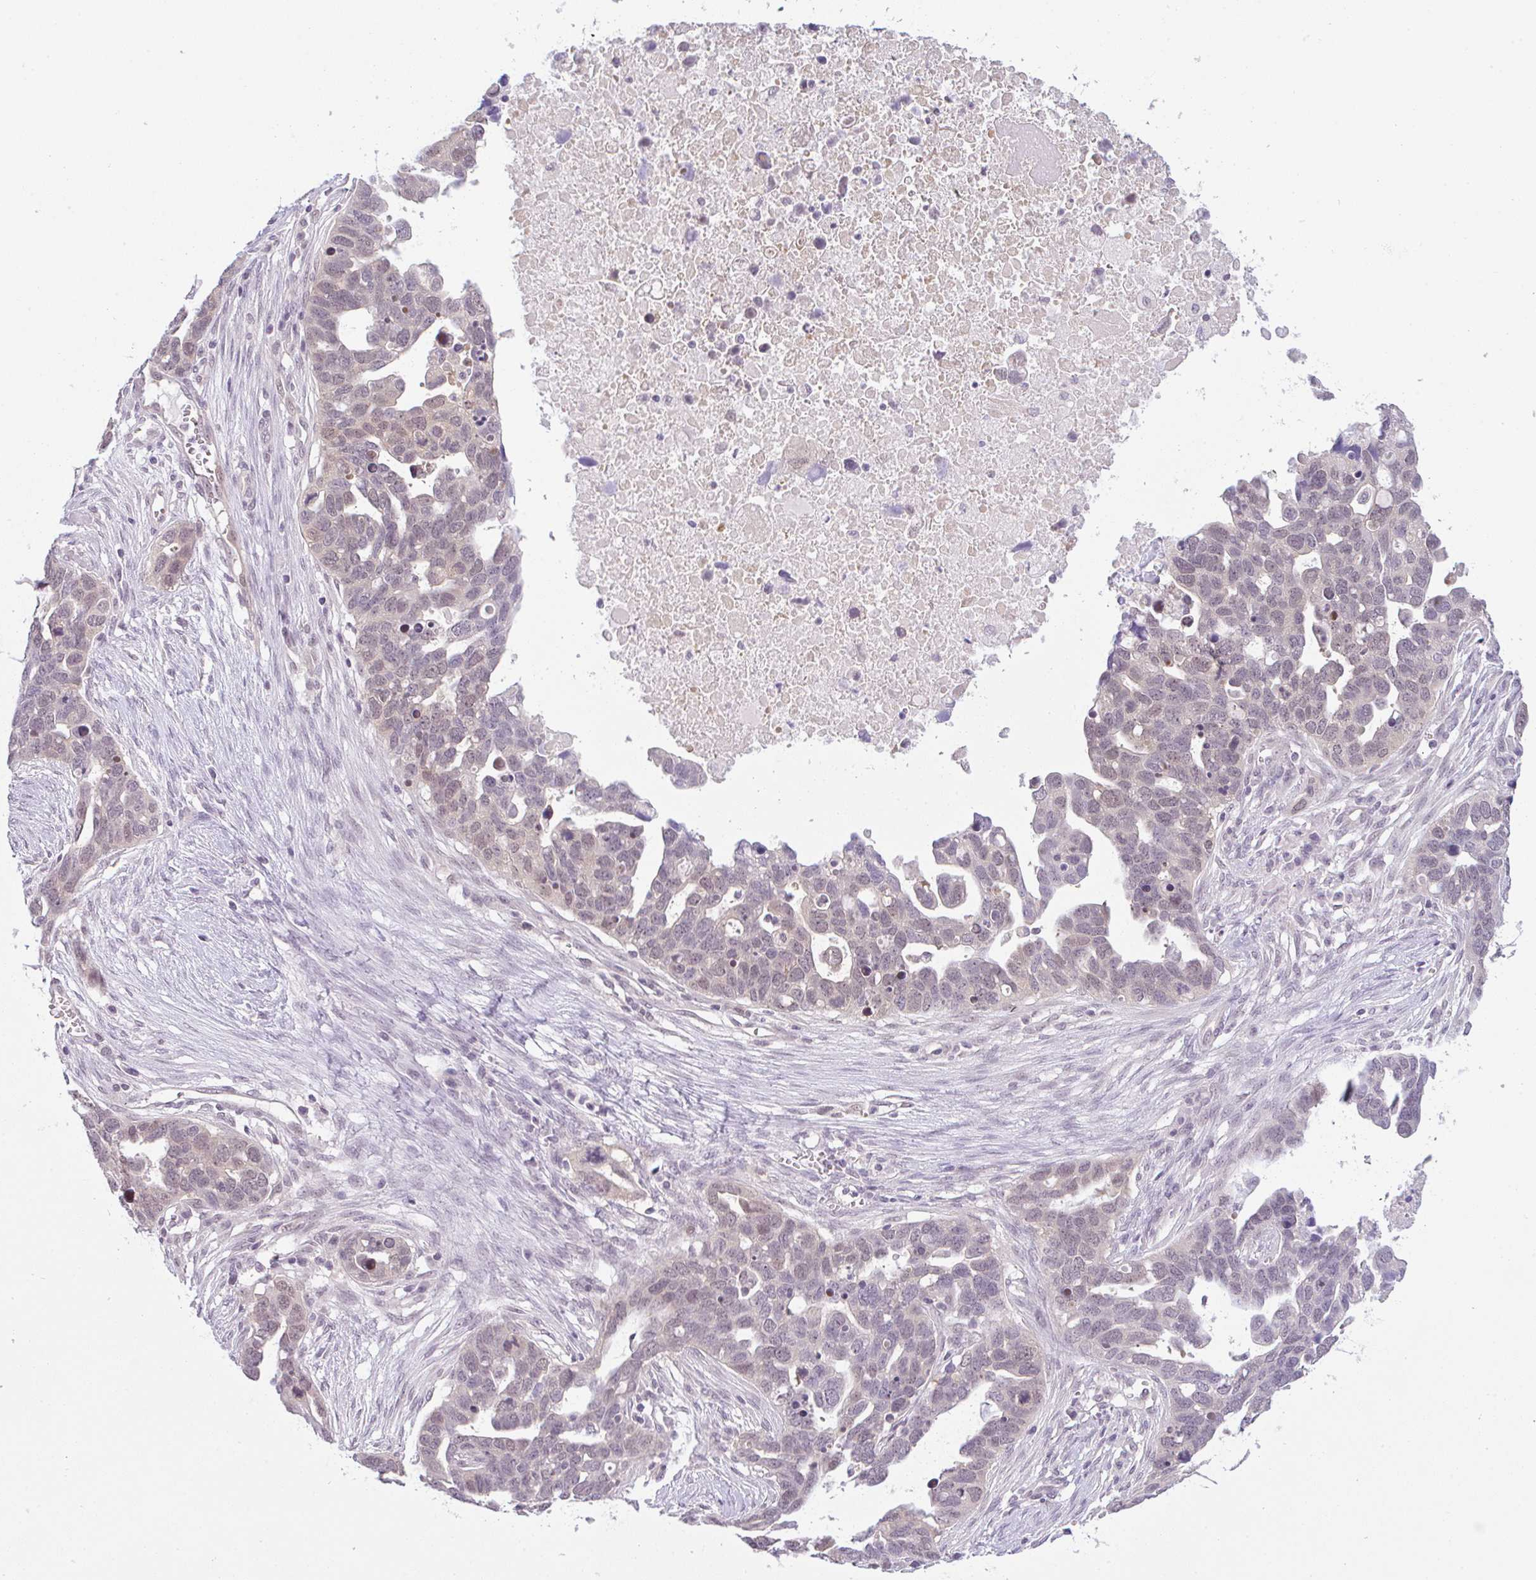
{"staining": {"intensity": "weak", "quantity": "25%-75%", "location": "nuclear"}, "tissue": "ovarian cancer", "cell_type": "Tumor cells", "image_type": "cancer", "snomed": [{"axis": "morphology", "description": "Cystadenocarcinoma, serous, NOS"}, {"axis": "topography", "description": "Ovary"}], "caption": "A low amount of weak nuclear expression is appreciated in approximately 25%-75% of tumor cells in serous cystadenocarcinoma (ovarian) tissue.", "gene": "CSE1L", "patient": {"sex": "female", "age": 54}}